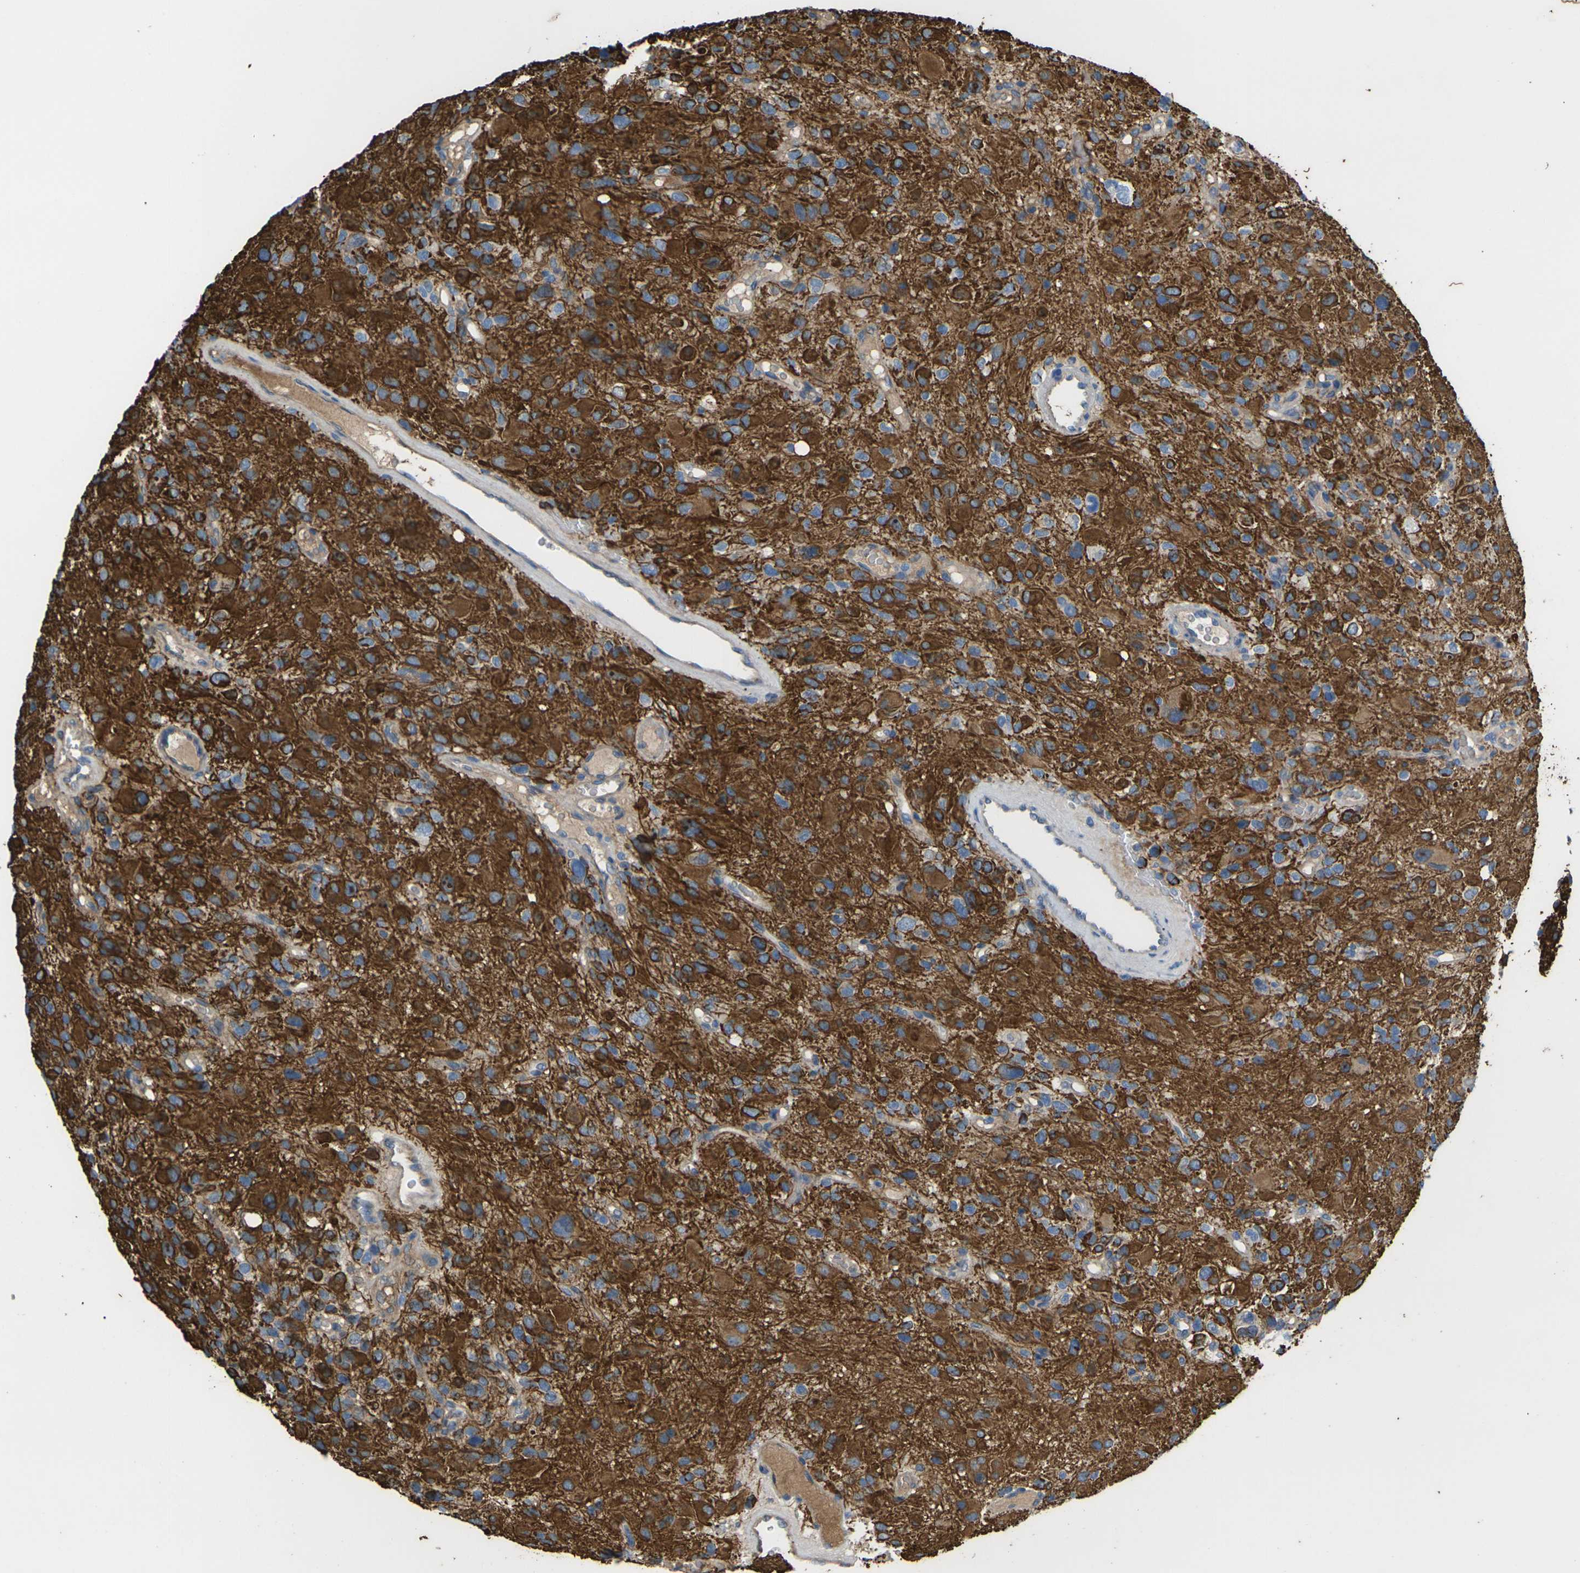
{"staining": {"intensity": "strong", "quantity": ">75%", "location": "cytoplasmic/membranous"}, "tissue": "glioma", "cell_type": "Tumor cells", "image_type": "cancer", "snomed": [{"axis": "morphology", "description": "Glioma, malignant, High grade"}, {"axis": "topography", "description": "Brain"}], "caption": "Brown immunohistochemical staining in human high-grade glioma (malignant) shows strong cytoplasmic/membranous expression in approximately >75% of tumor cells. The staining was performed using DAB (3,3'-diaminobenzidine) to visualize the protein expression in brown, while the nuclei were stained in blue with hematoxylin (Magnification: 20x).", "gene": "KLHDC8B", "patient": {"sex": "male", "age": 48}}